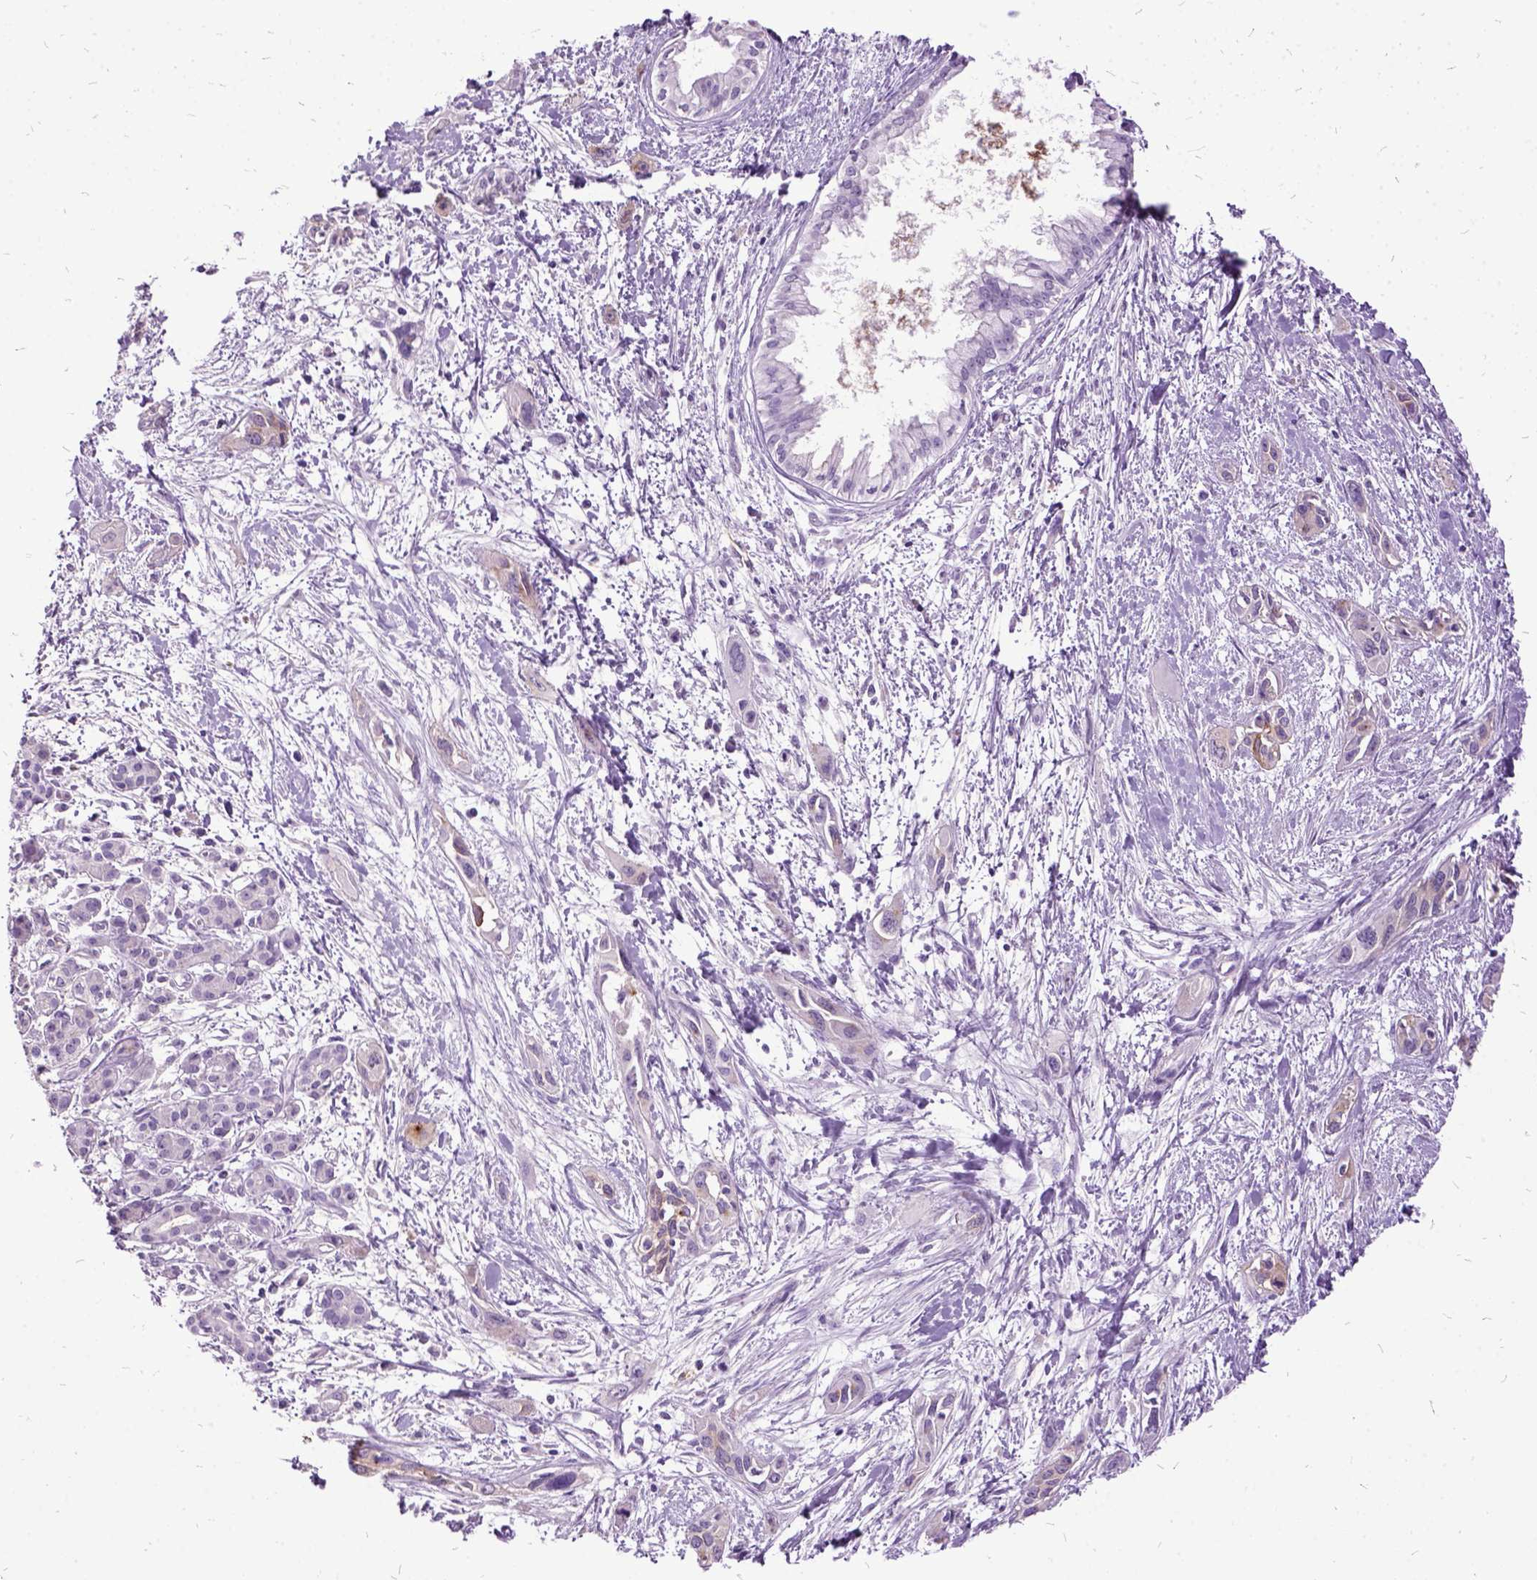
{"staining": {"intensity": "negative", "quantity": "none", "location": "none"}, "tissue": "pancreatic cancer", "cell_type": "Tumor cells", "image_type": "cancer", "snomed": [{"axis": "morphology", "description": "Adenocarcinoma, NOS"}, {"axis": "topography", "description": "Pancreas"}], "caption": "Immunohistochemistry image of human adenocarcinoma (pancreatic) stained for a protein (brown), which exhibits no positivity in tumor cells.", "gene": "MME", "patient": {"sex": "female", "age": 55}}